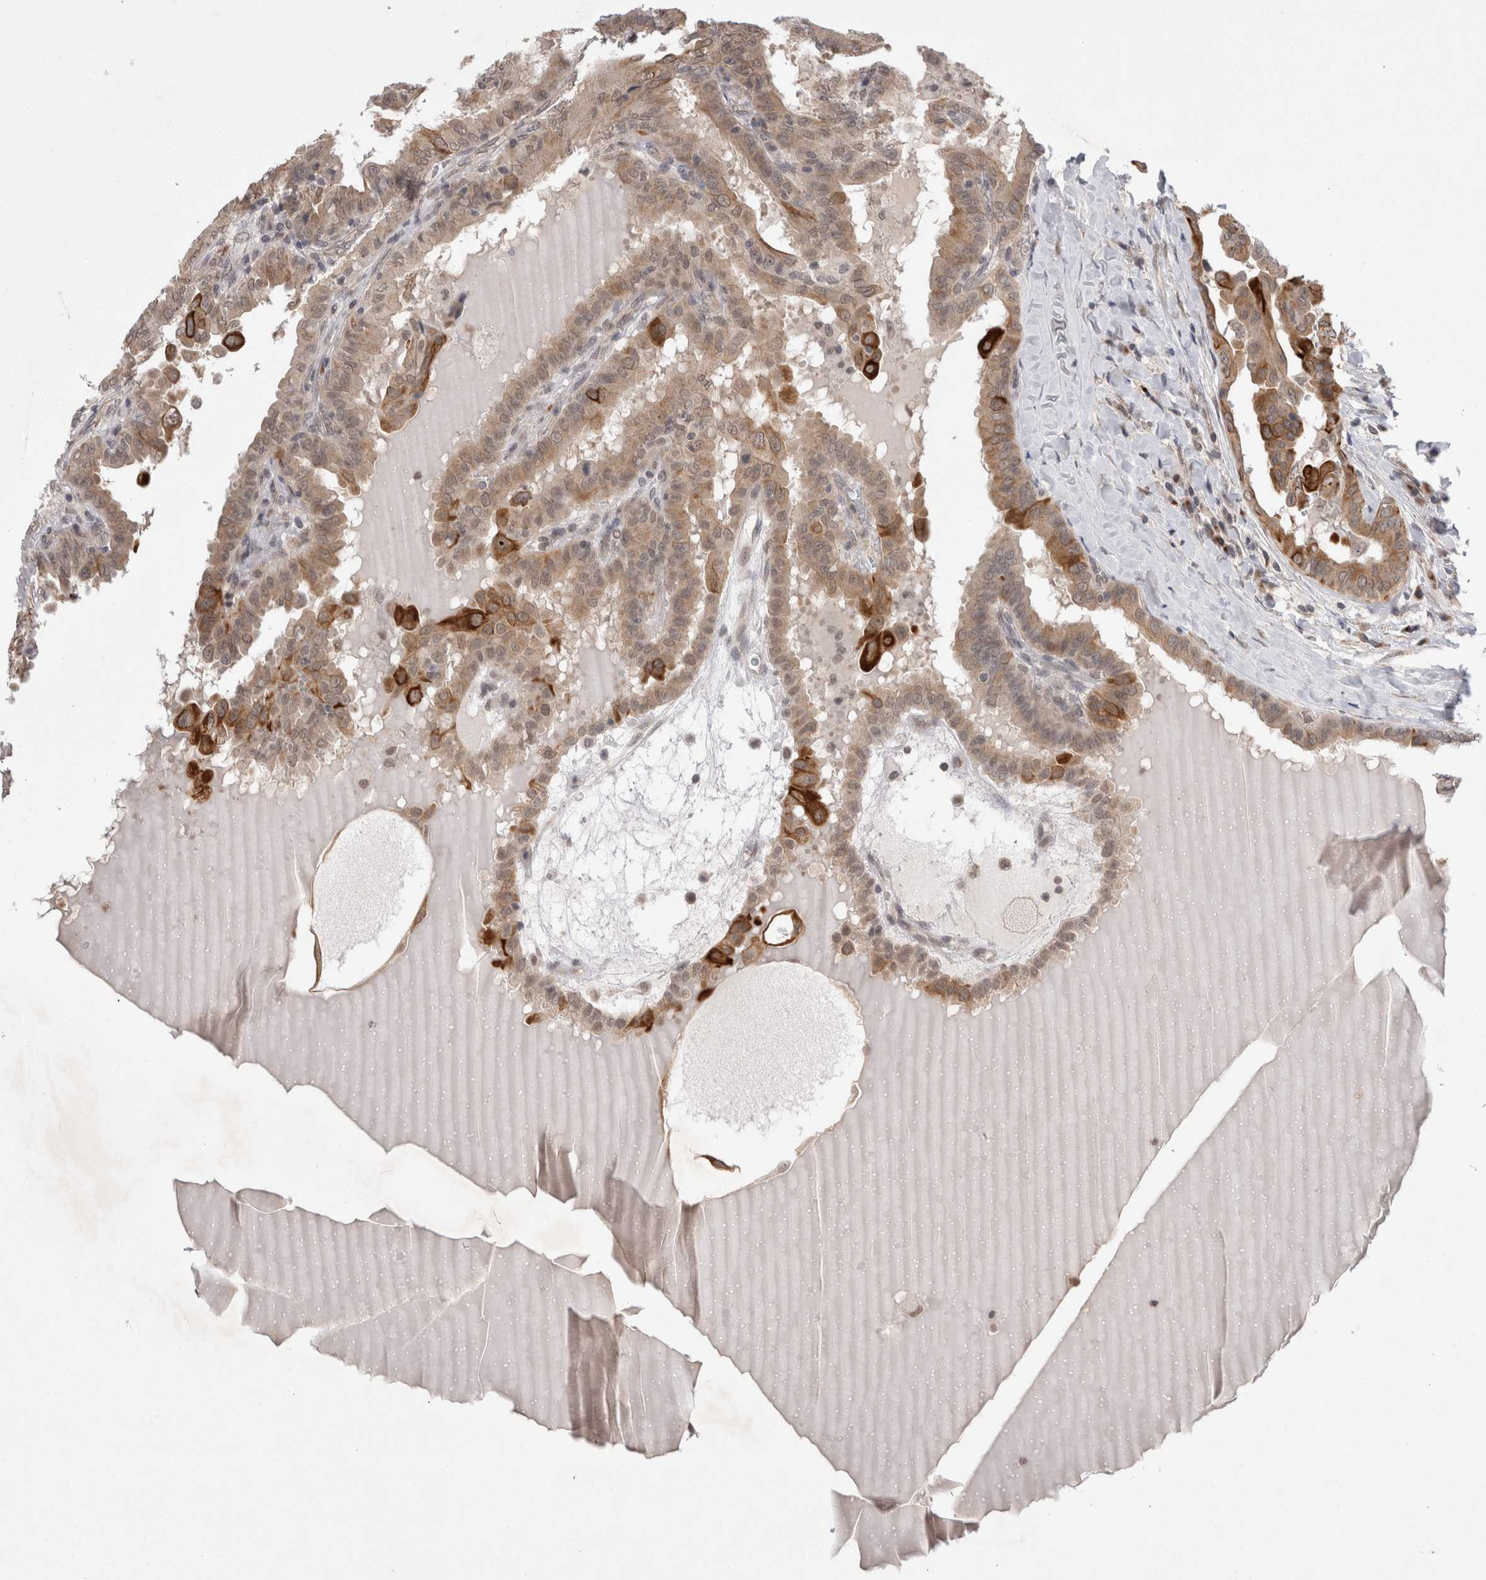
{"staining": {"intensity": "moderate", "quantity": ">75%", "location": "cytoplasmic/membranous"}, "tissue": "thyroid cancer", "cell_type": "Tumor cells", "image_type": "cancer", "snomed": [{"axis": "morphology", "description": "Papillary adenocarcinoma, NOS"}, {"axis": "topography", "description": "Thyroid gland"}], "caption": "Immunohistochemistry micrograph of thyroid cancer stained for a protein (brown), which exhibits medium levels of moderate cytoplasmic/membranous positivity in approximately >75% of tumor cells.", "gene": "ZNF341", "patient": {"sex": "male", "age": 33}}